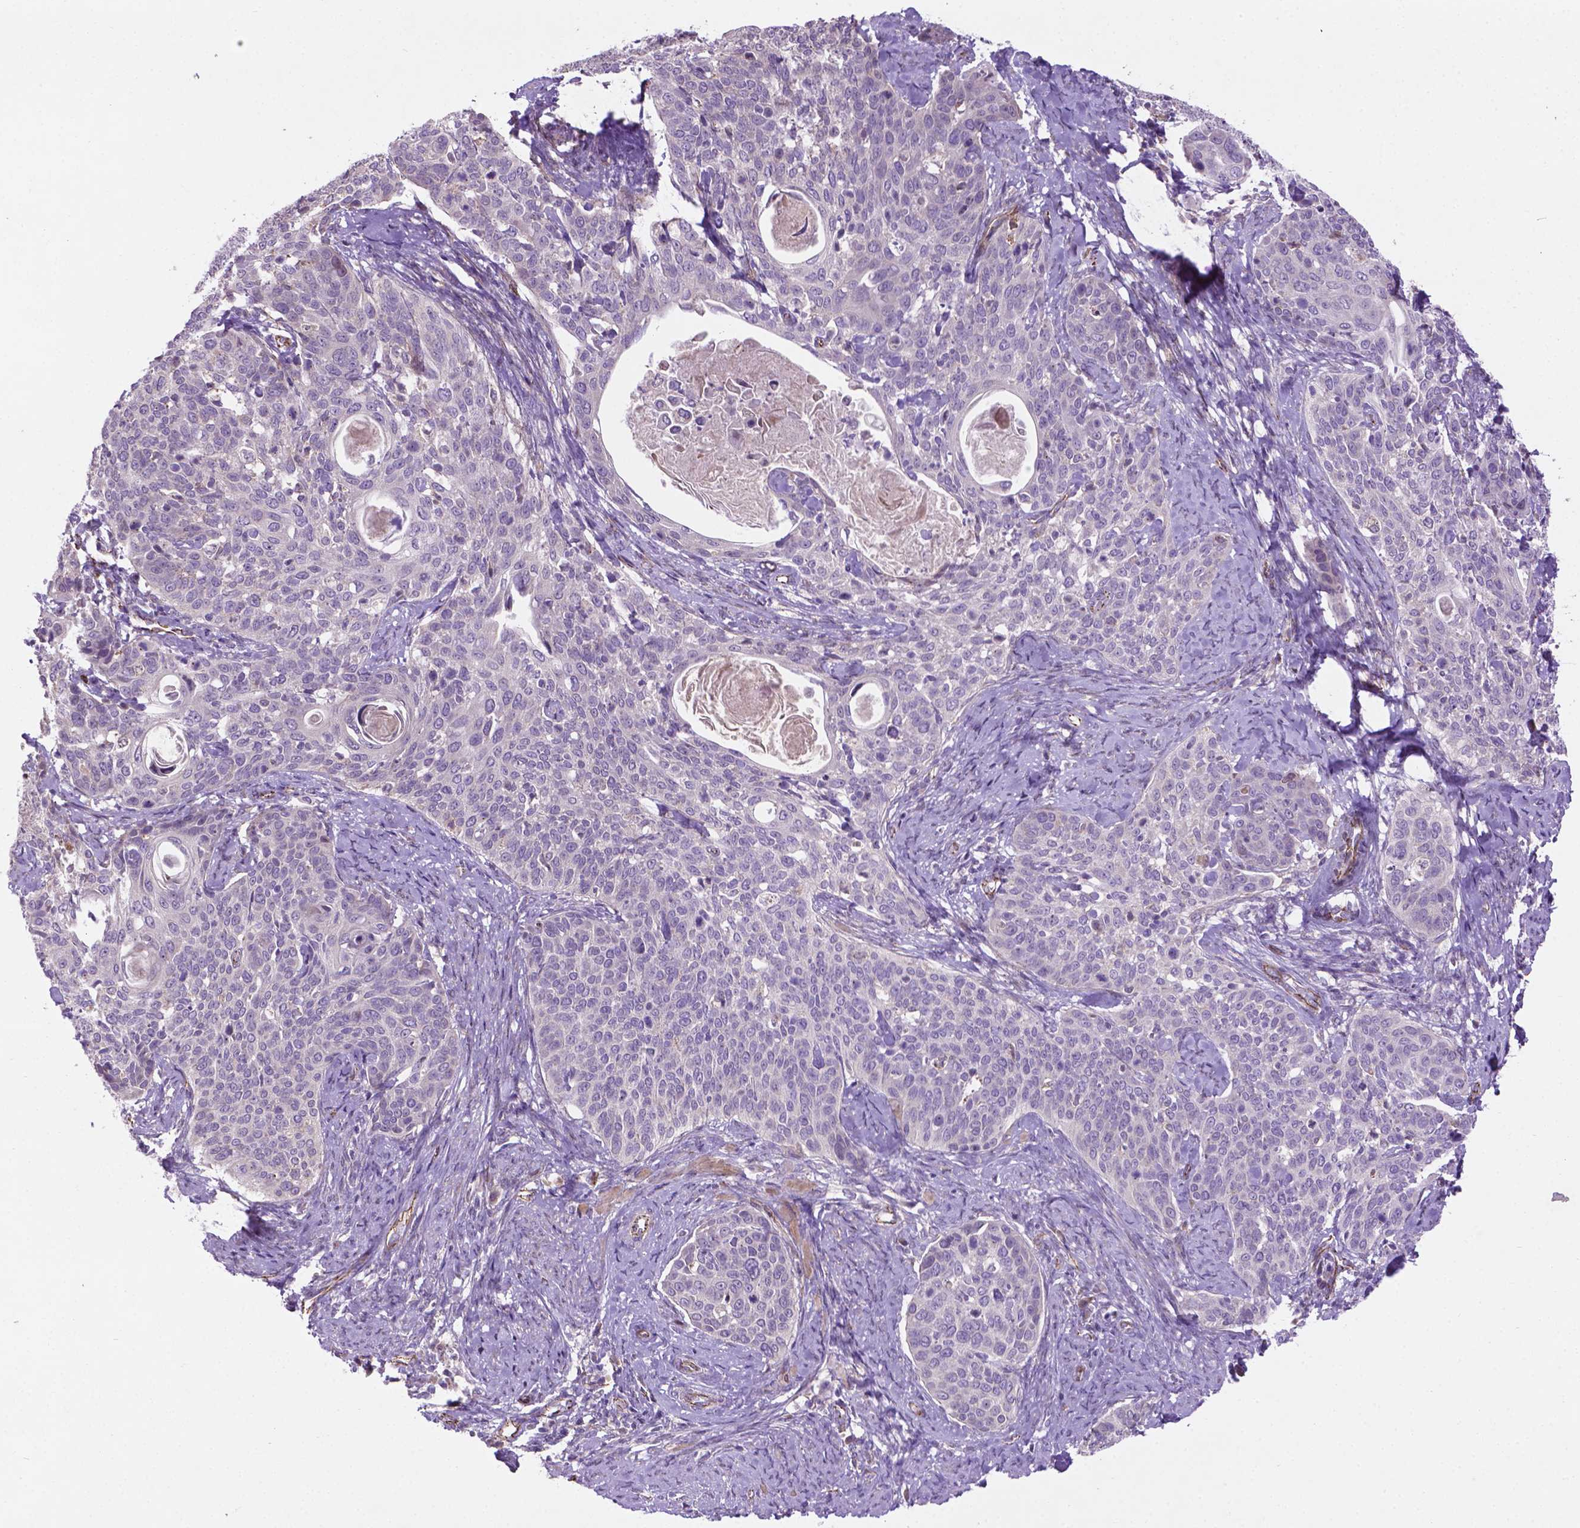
{"staining": {"intensity": "negative", "quantity": "none", "location": "none"}, "tissue": "cervical cancer", "cell_type": "Tumor cells", "image_type": "cancer", "snomed": [{"axis": "morphology", "description": "Squamous cell carcinoma, NOS"}, {"axis": "topography", "description": "Cervix"}], "caption": "Immunohistochemical staining of cervical cancer demonstrates no significant staining in tumor cells.", "gene": "CCER2", "patient": {"sex": "female", "age": 69}}